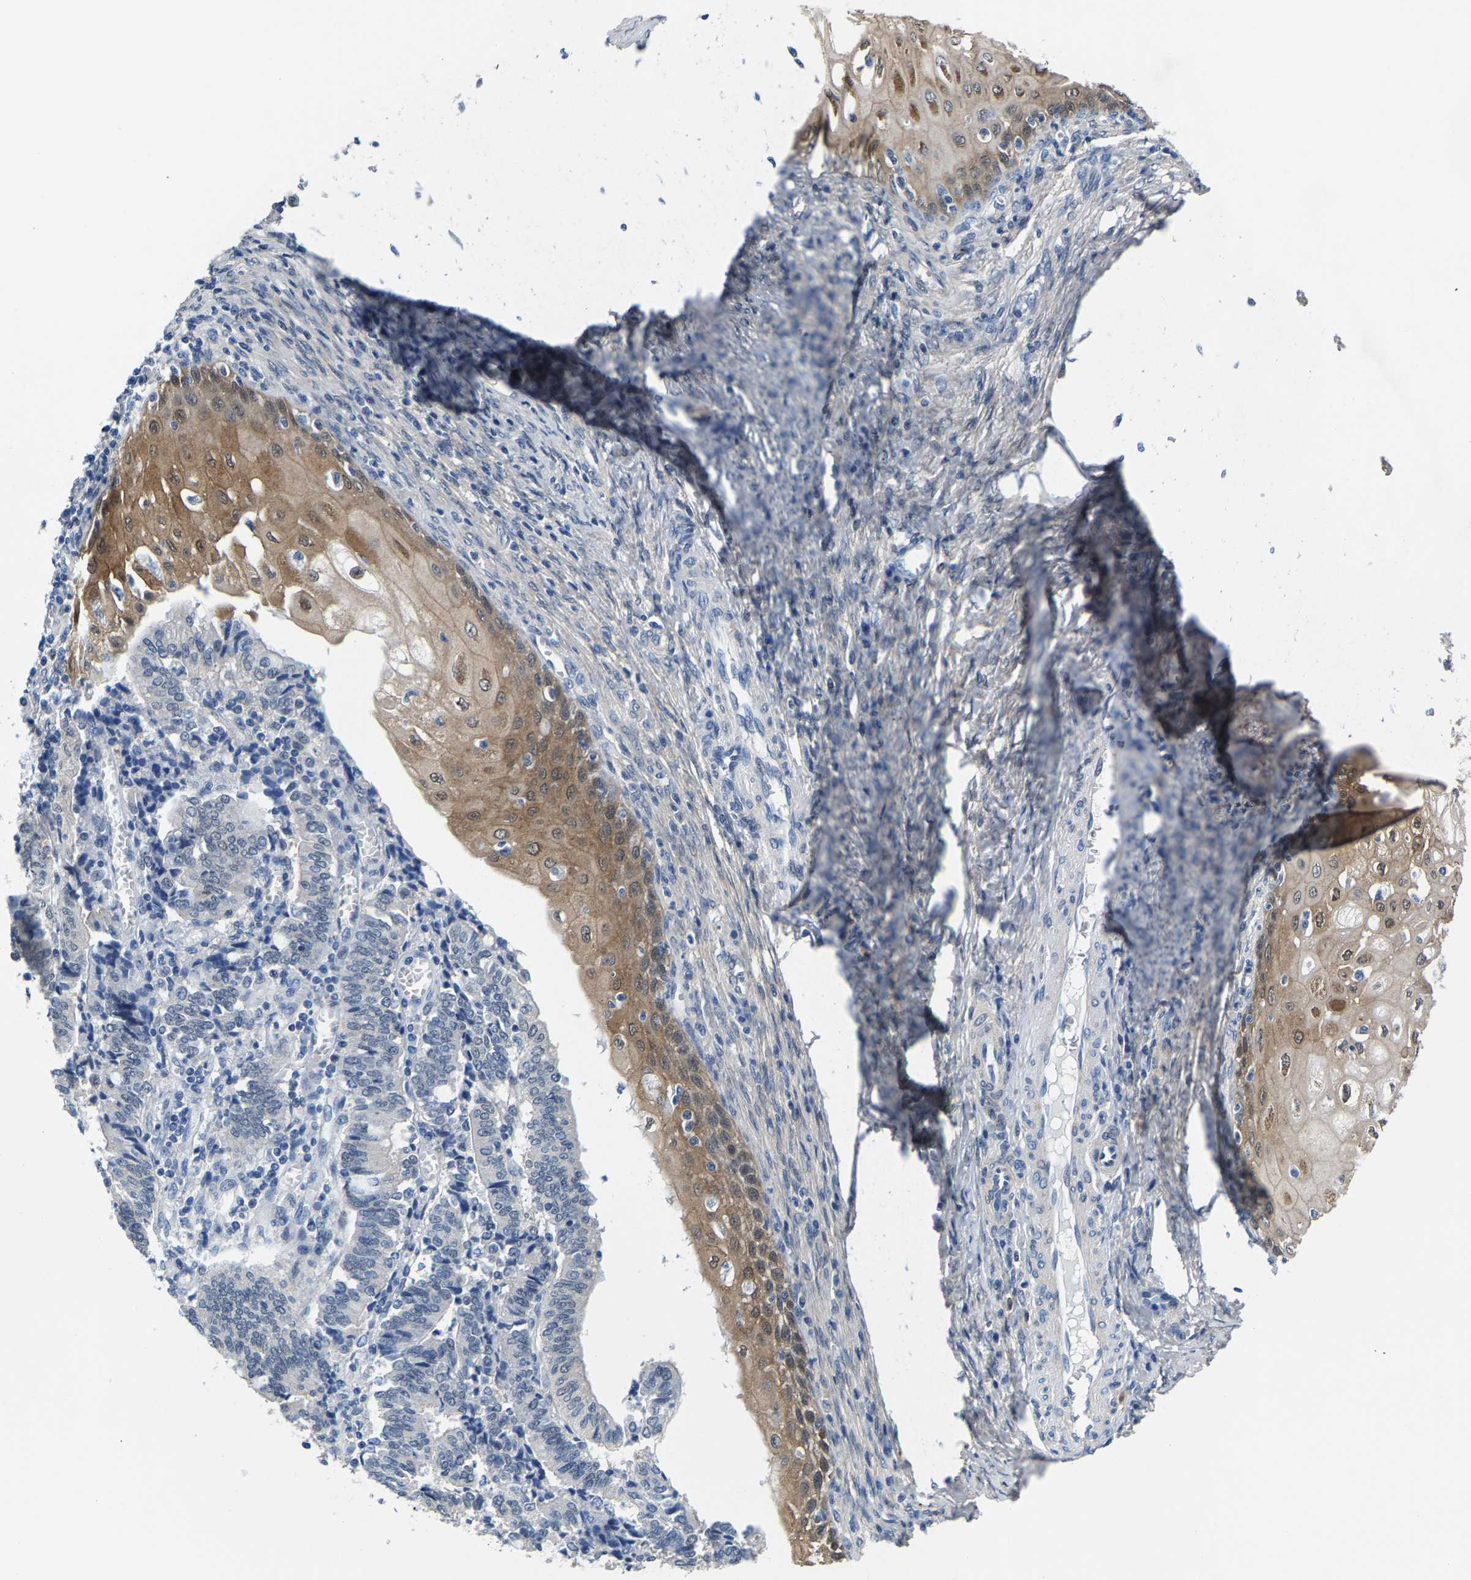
{"staining": {"intensity": "negative", "quantity": "none", "location": "none"}, "tissue": "cervical cancer", "cell_type": "Tumor cells", "image_type": "cancer", "snomed": [{"axis": "morphology", "description": "Adenocarcinoma, NOS"}, {"axis": "topography", "description": "Cervix"}], "caption": "Immunohistochemical staining of human cervical cancer displays no significant positivity in tumor cells.", "gene": "SSH3", "patient": {"sex": "female", "age": 44}}